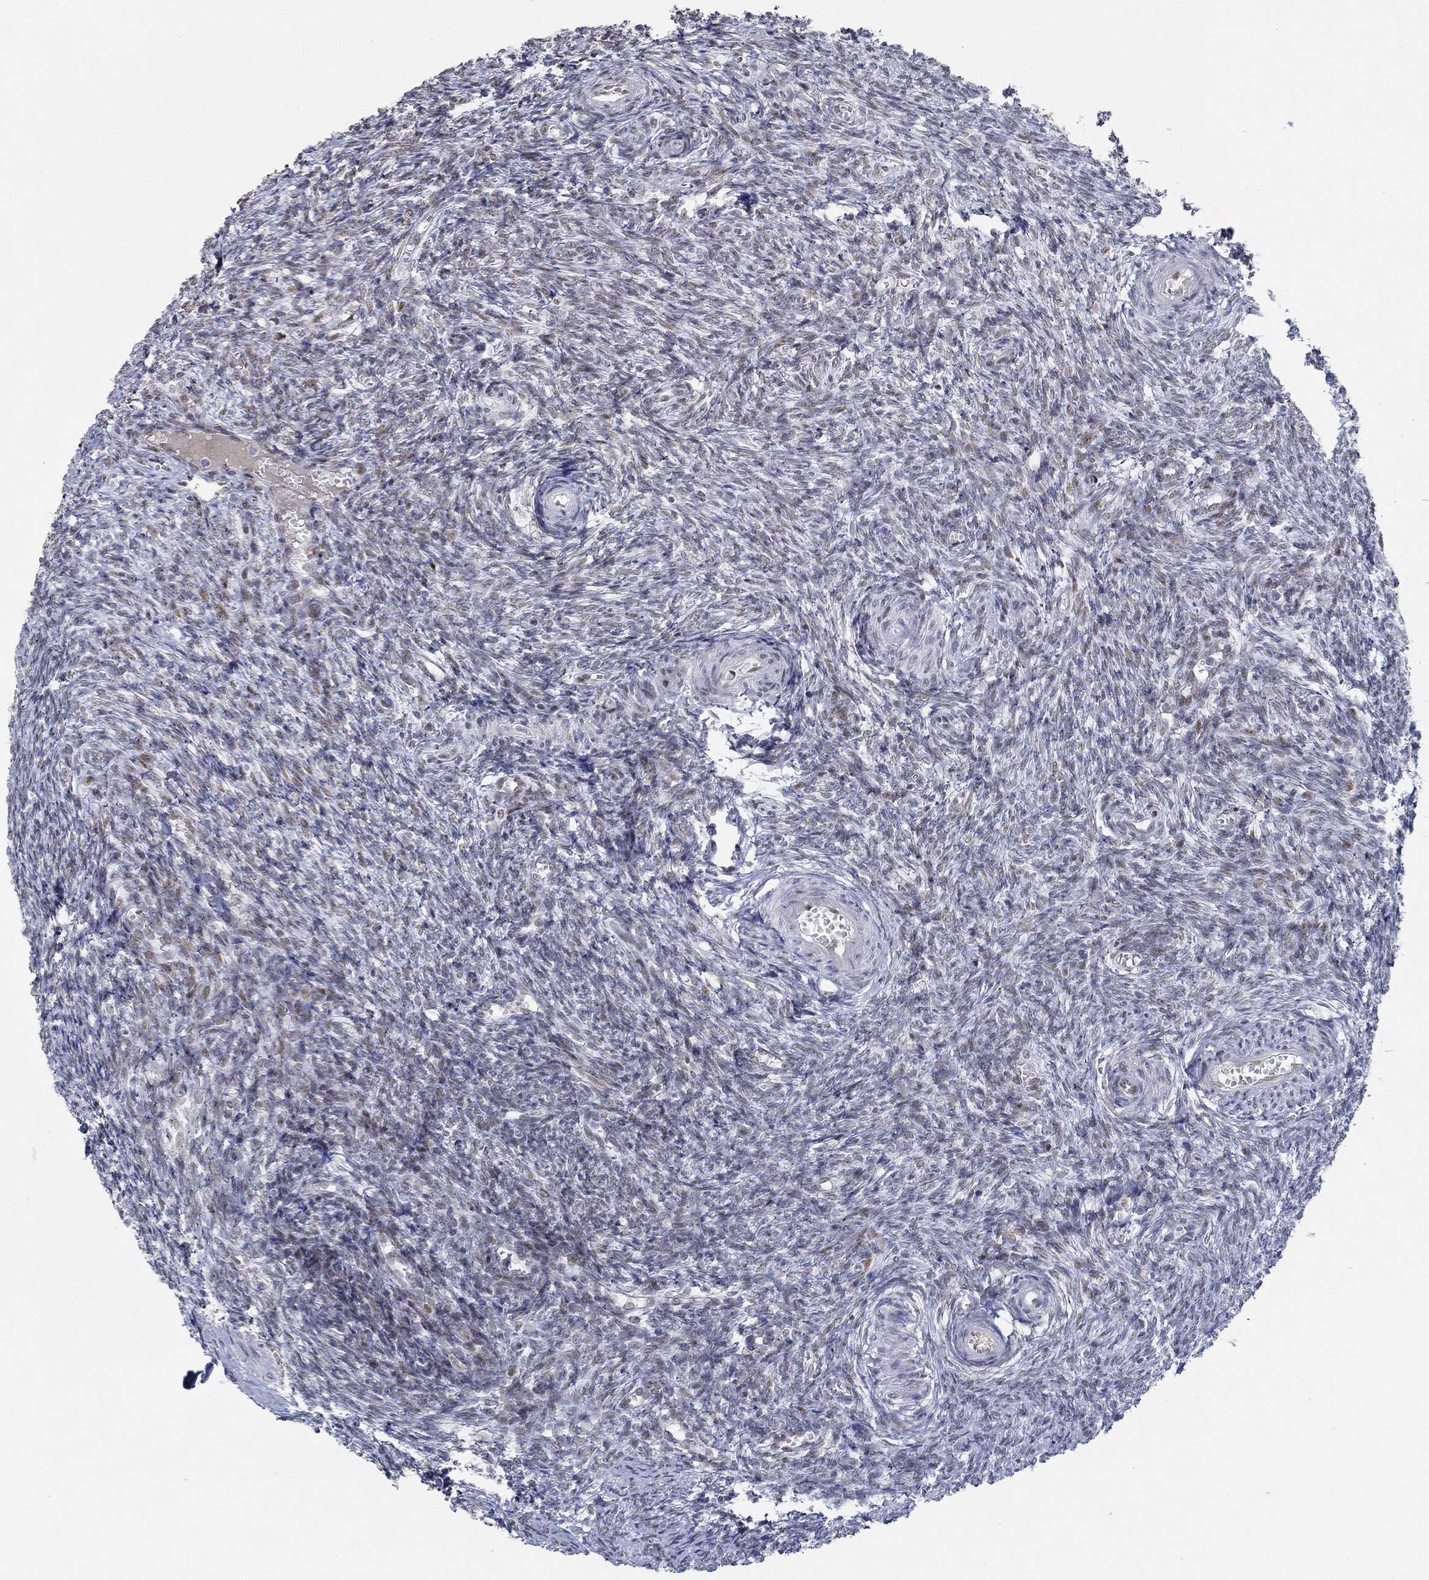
{"staining": {"intensity": "negative", "quantity": "none", "location": "none"}, "tissue": "ovary", "cell_type": "Follicle cells", "image_type": "normal", "snomed": [{"axis": "morphology", "description": "Normal tissue, NOS"}, {"axis": "topography", "description": "Ovary"}], "caption": "Immunohistochemical staining of normal human ovary shows no significant expression in follicle cells. (DAB immunohistochemistry visualized using brightfield microscopy, high magnification).", "gene": "GATA2", "patient": {"sex": "female", "age": 43}}